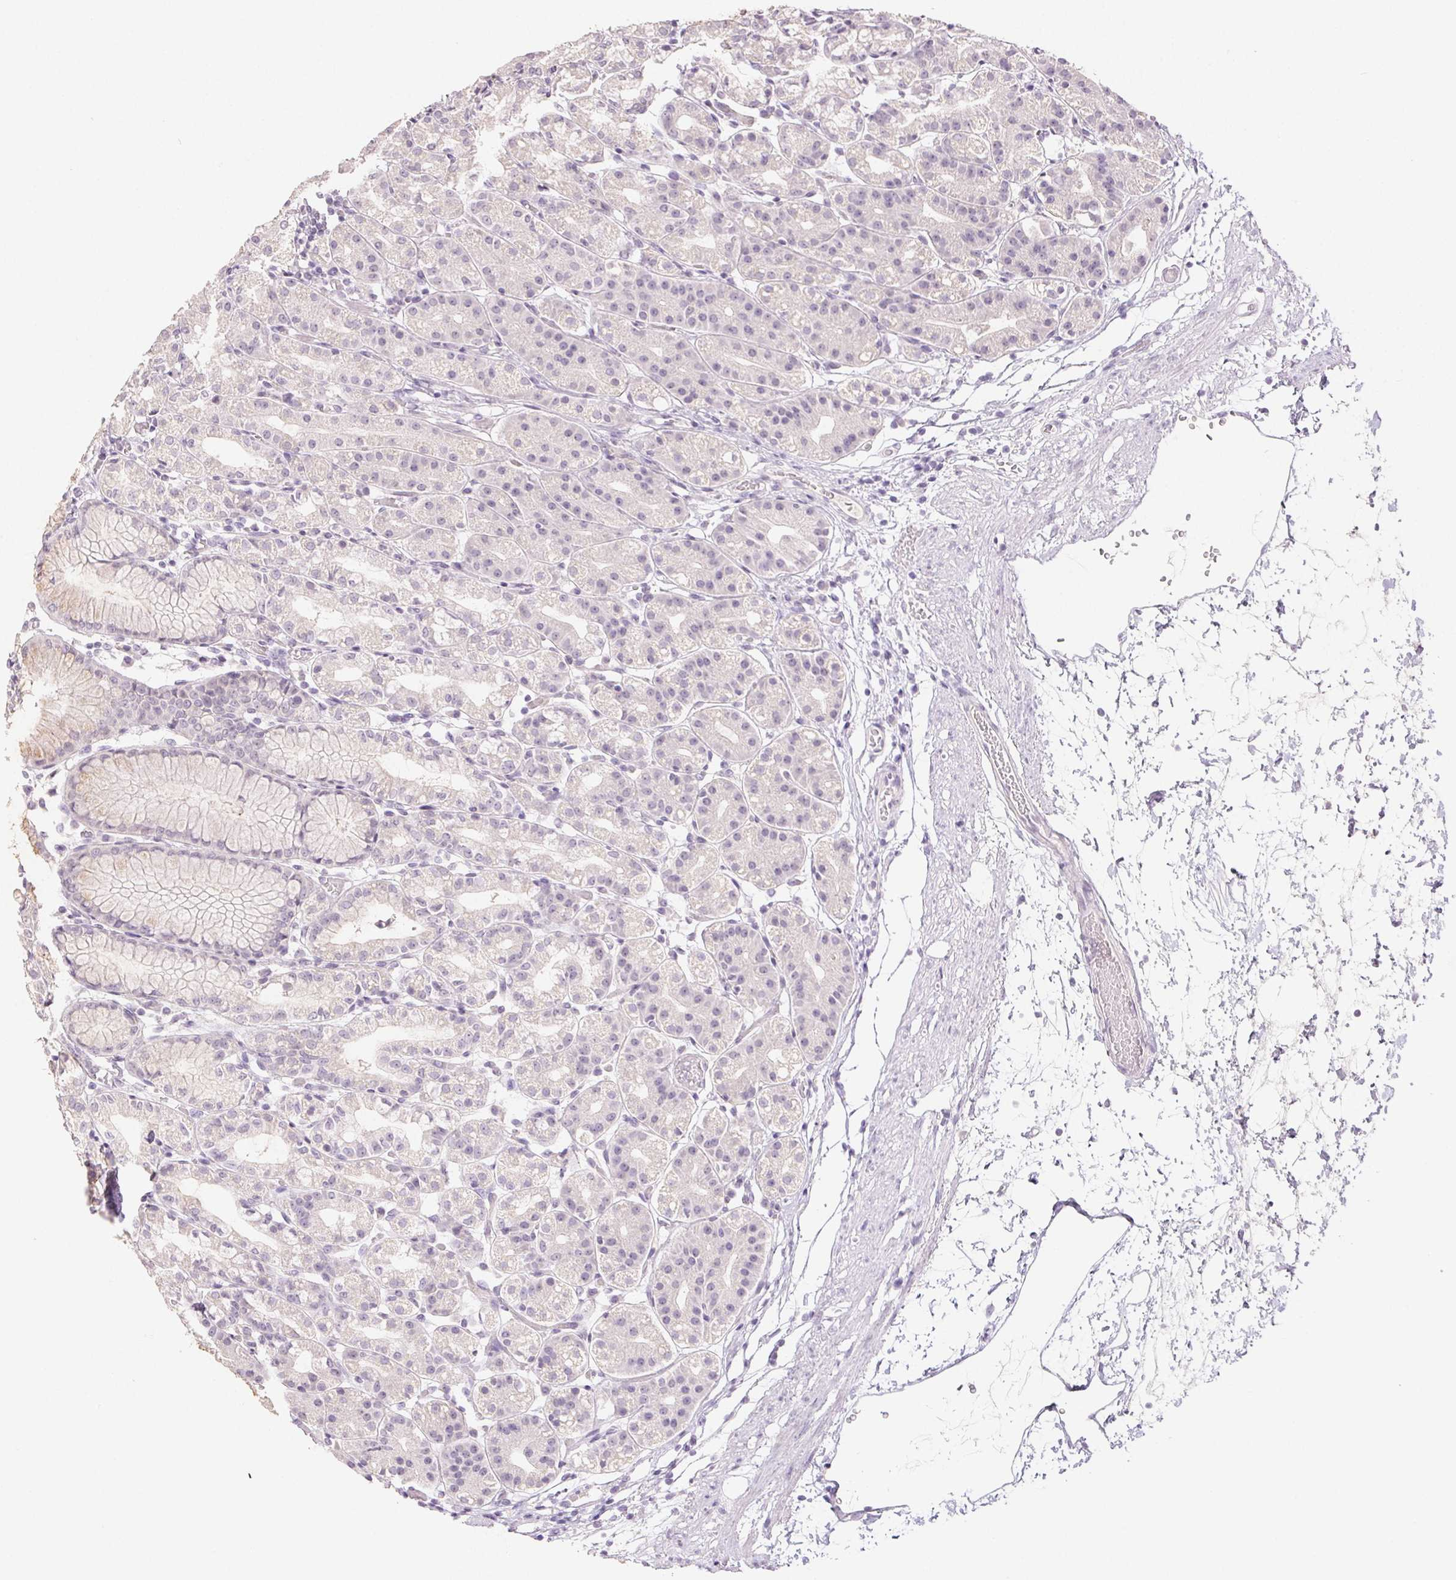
{"staining": {"intensity": "negative", "quantity": "none", "location": "none"}, "tissue": "stomach", "cell_type": "Glandular cells", "image_type": "normal", "snomed": [{"axis": "morphology", "description": "Normal tissue, NOS"}, {"axis": "topography", "description": "Stomach"}], "caption": "A photomicrograph of stomach stained for a protein demonstrates no brown staining in glandular cells.", "gene": "PI3", "patient": {"sex": "female", "age": 57}}